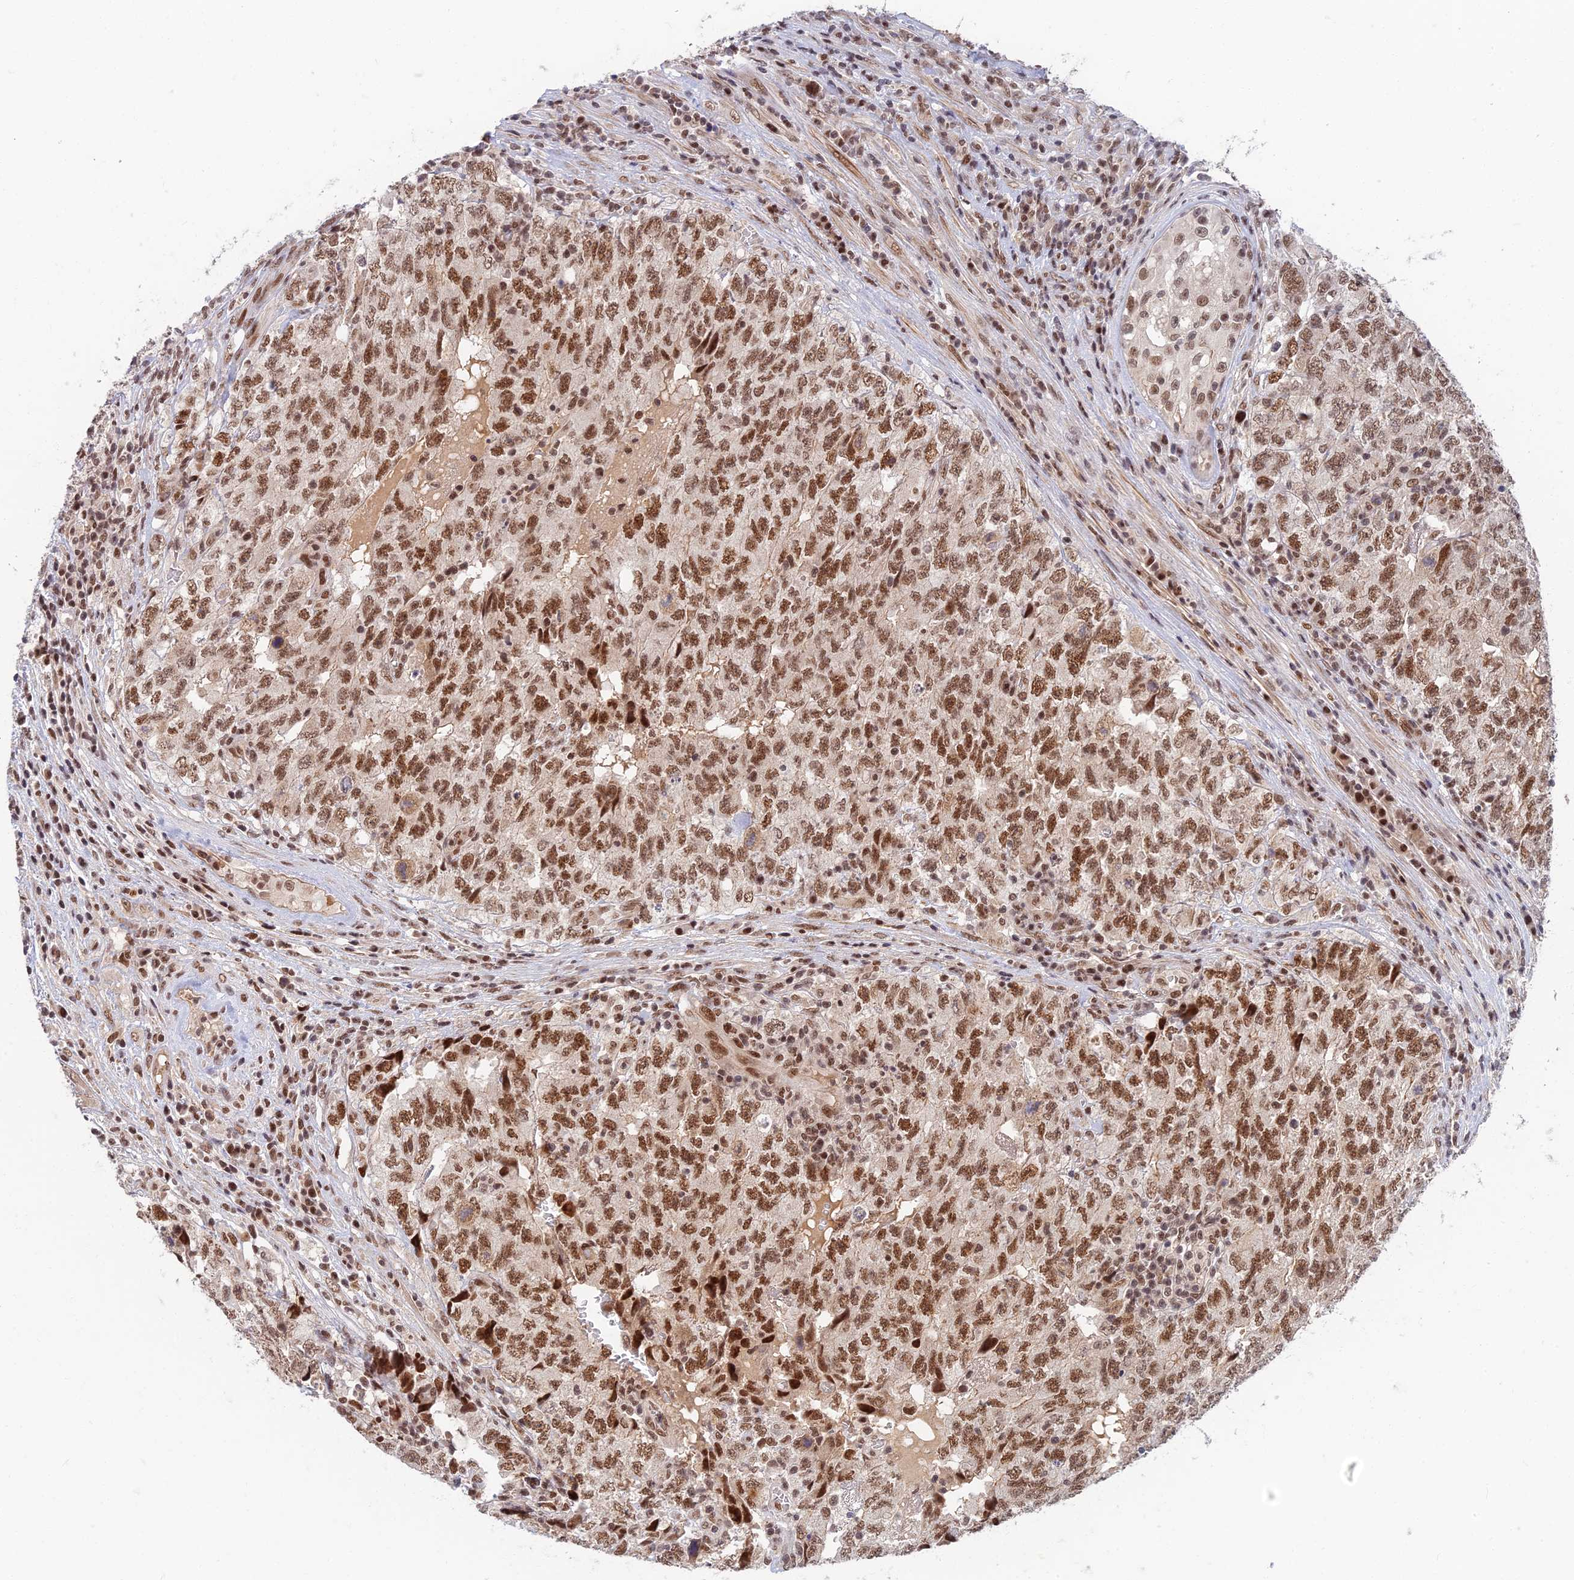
{"staining": {"intensity": "strong", "quantity": ">75%", "location": "nuclear"}, "tissue": "testis cancer", "cell_type": "Tumor cells", "image_type": "cancer", "snomed": [{"axis": "morphology", "description": "Carcinoma, Embryonal, NOS"}, {"axis": "topography", "description": "Testis"}], "caption": "Immunohistochemical staining of testis cancer demonstrates high levels of strong nuclear protein staining in about >75% of tumor cells. The protein of interest is stained brown, and the nuclei are stained in blue (DAB IHC with brightfield microscopy, high magnification).", "gene": "TCEA2", "patient": {"sex": "male", "age": 34}}